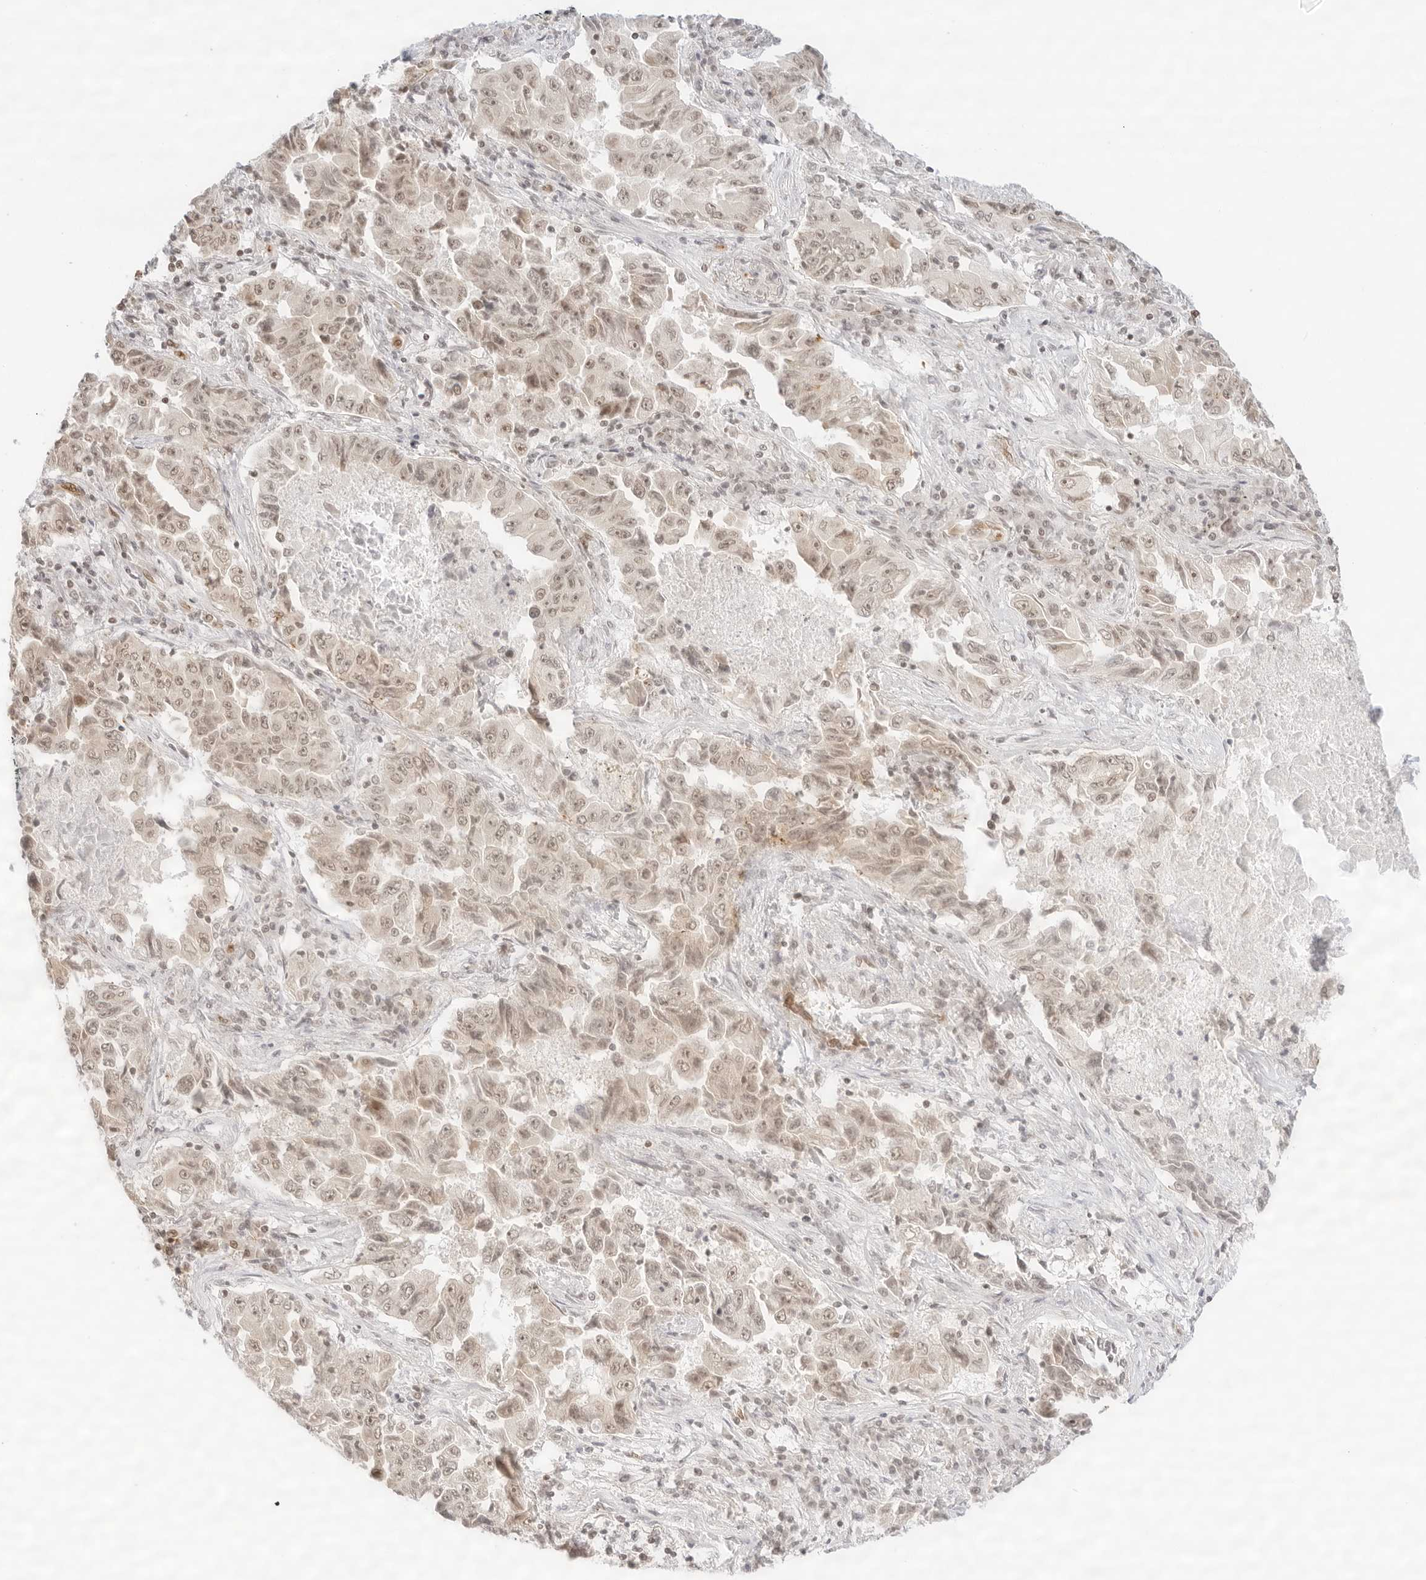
{"staining": {"intensity": "weak", "quantity": ">75%", "location": "nuclear"}, "tissue": "lung cancer", "cell_type": "Tumor cells", "image_type": "cancer", "snomed": [{"axis": "morphology", "description": "Adenocarcinoma, NOS"}, {"axis": "topography", "description": "Lung"}], "caption": "An immunohistochemistry histopathology image of neoplastic tissue is shown. Protein staining in brown labels weak nuclear positivity in adenocarcinoma (lung) within tumor cells. (Brightfield microscopy of DAB IHC at high magnification).", "gene": "GNAS", "patient": {"sex": "female", "age": 51}}